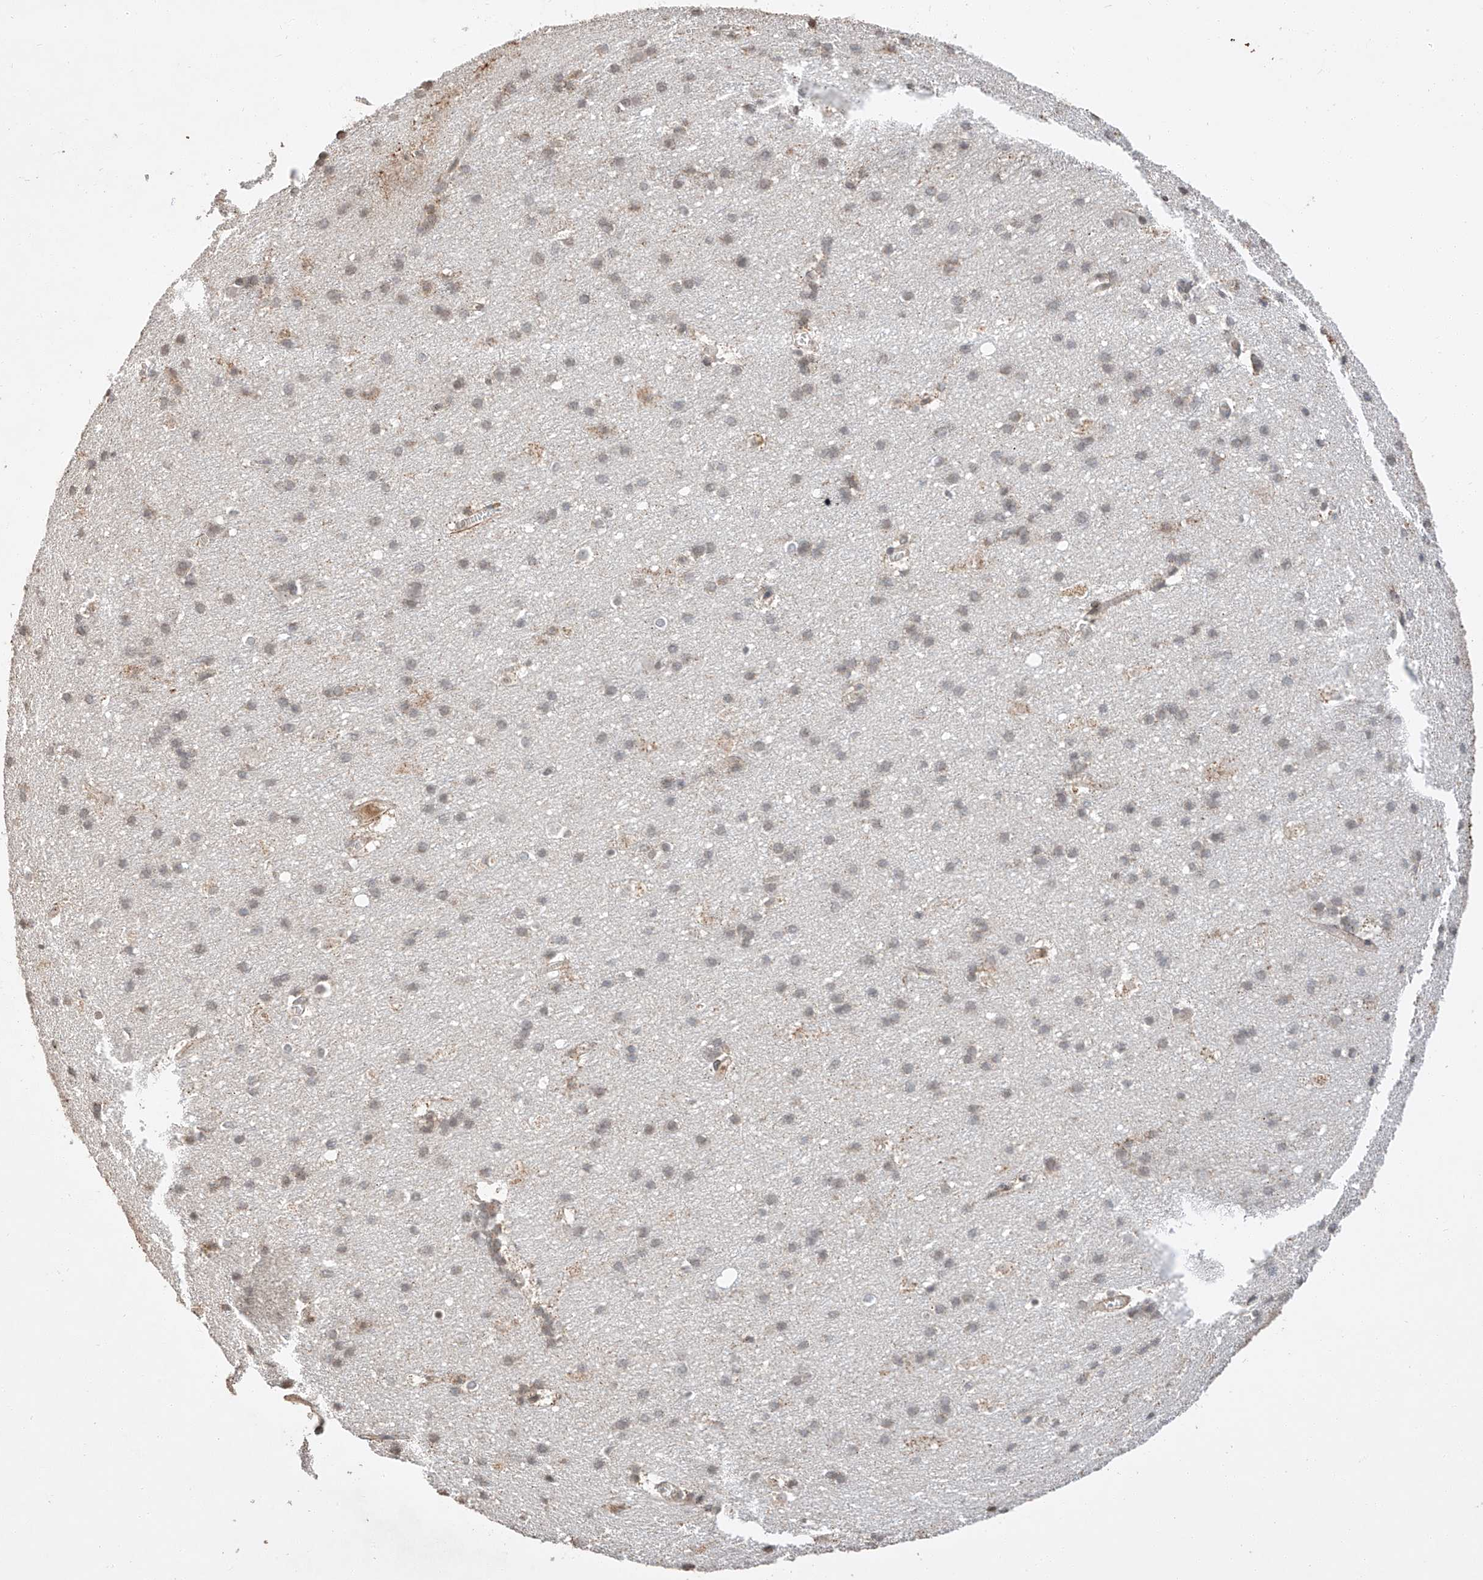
{"staining": {"intensity": "moderate", "quantity": ">75%", "location": "cytoplasmic/membranous"}, "tissue": "cerebral cortex", "cell_type": "Endothelial cells", "image_type": "normal", "snomed": [{"axis": "morphology", "description": "Normal tissue, NOS"}, {"axis": "topography", "description": "Cerebral cortex"}], "caption": "Endothelial cells display medium levels of moderate cytoplasmic/membranous expression in about >75% of cells in normal human cerebral cortex. Immunohistochemistry stains the protein in brown and the nuclei are stained blue.", "gene": "ARHGAP33", "patient": {"sex": "male", "age": 54}}